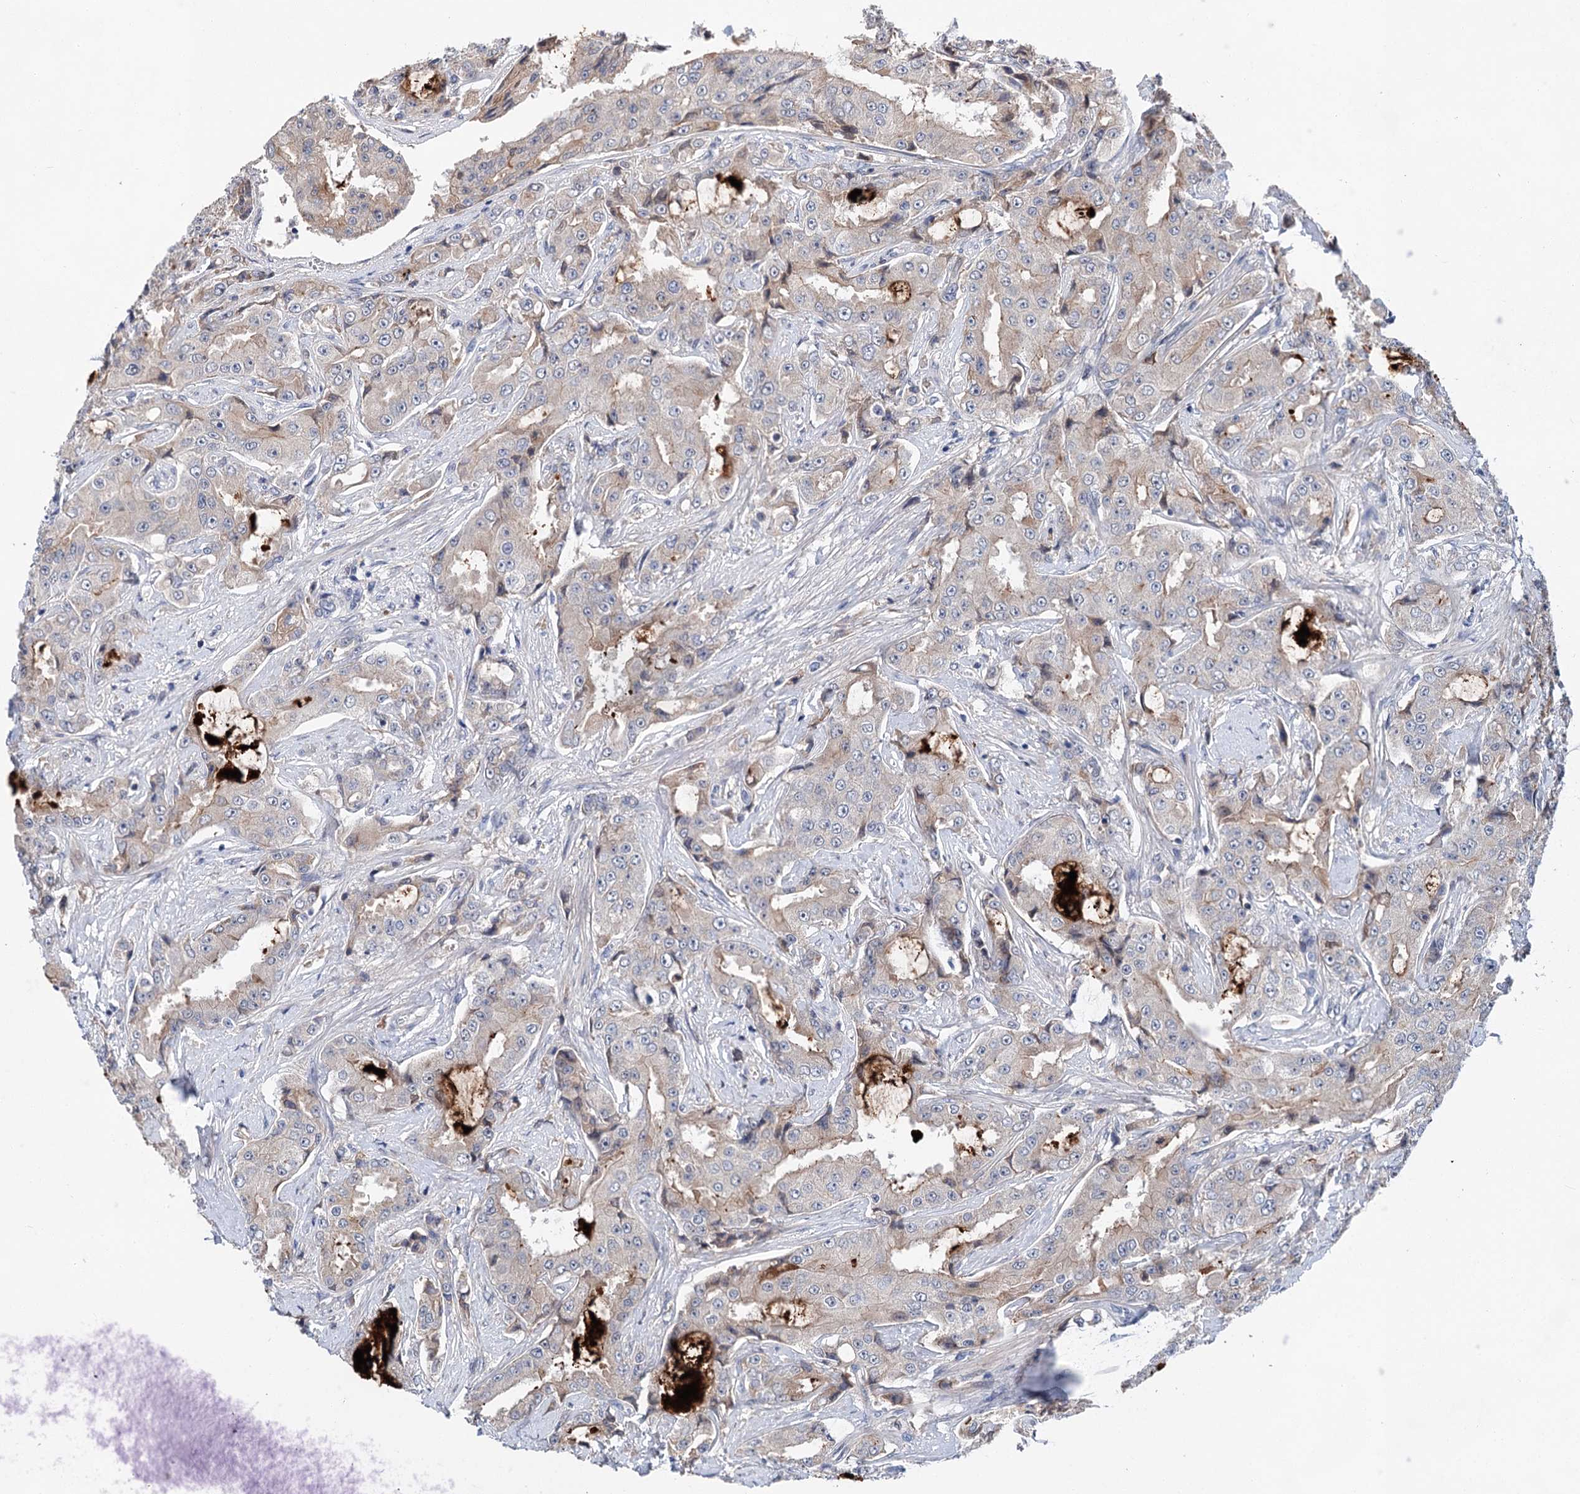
{"staining": {"intensity": "negative", "quantity": "none", "location": "none"}, "tissue": "prostate cancer", "cell_type": "Tumor cells", "image_type": "cancer", "snomed": [{"axis": "morphology", "description": "Adenocarcinoma, High grade"}, {"axis": "topography", "description": "Prostate"}], "caption": "An image of human high-grade adenocarcinoma (prostate) is negative for staining in tumor cells.", "gene": "MORN3", "patient": {"sex": "male", "age": 73}}